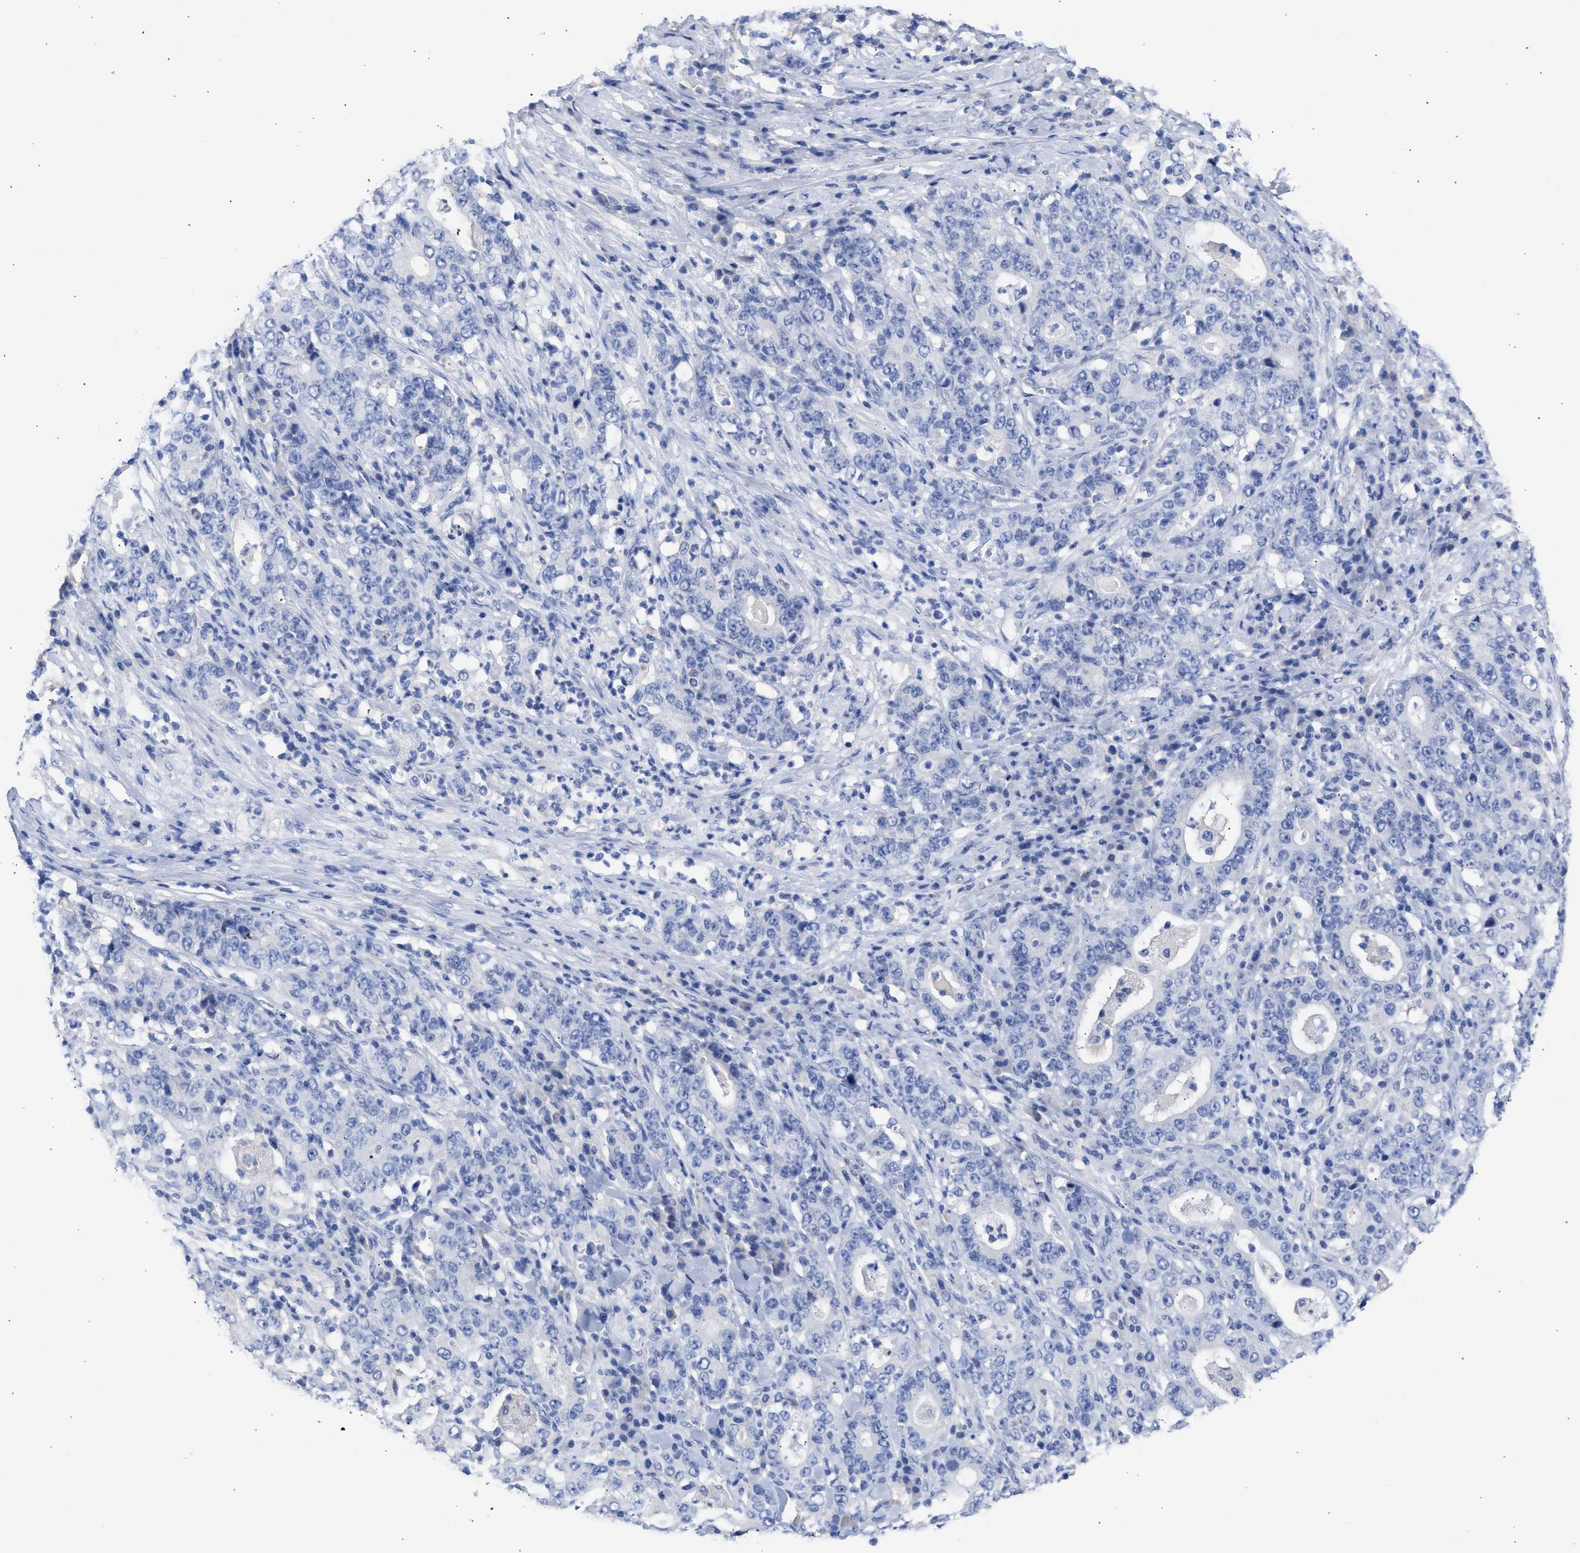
{"staining": {"intensity": "negative", "quantity": "none", "location": "none"}, "tissue": "stomach cancer", "cell_type": "Tumor cells", "image_type": "cancer", "snomed": [{"axis": "morphology", "description": "Normal tissue, NOS"}, {"axis": "morphology", "description": "Adenocarcinoma, NOS"}, {"axis": "topography", "description": "Stomach, upper"}, {"axis": "topography", "description": "Stomach"}], "caption": "The immunohistochemistry (IHC) micrograph has no significant staining in tumor cells of adenocarcinoma (stomach) tissue.", "gene": "RSPH1", "patient": {"sex": "male", "age": 59}}